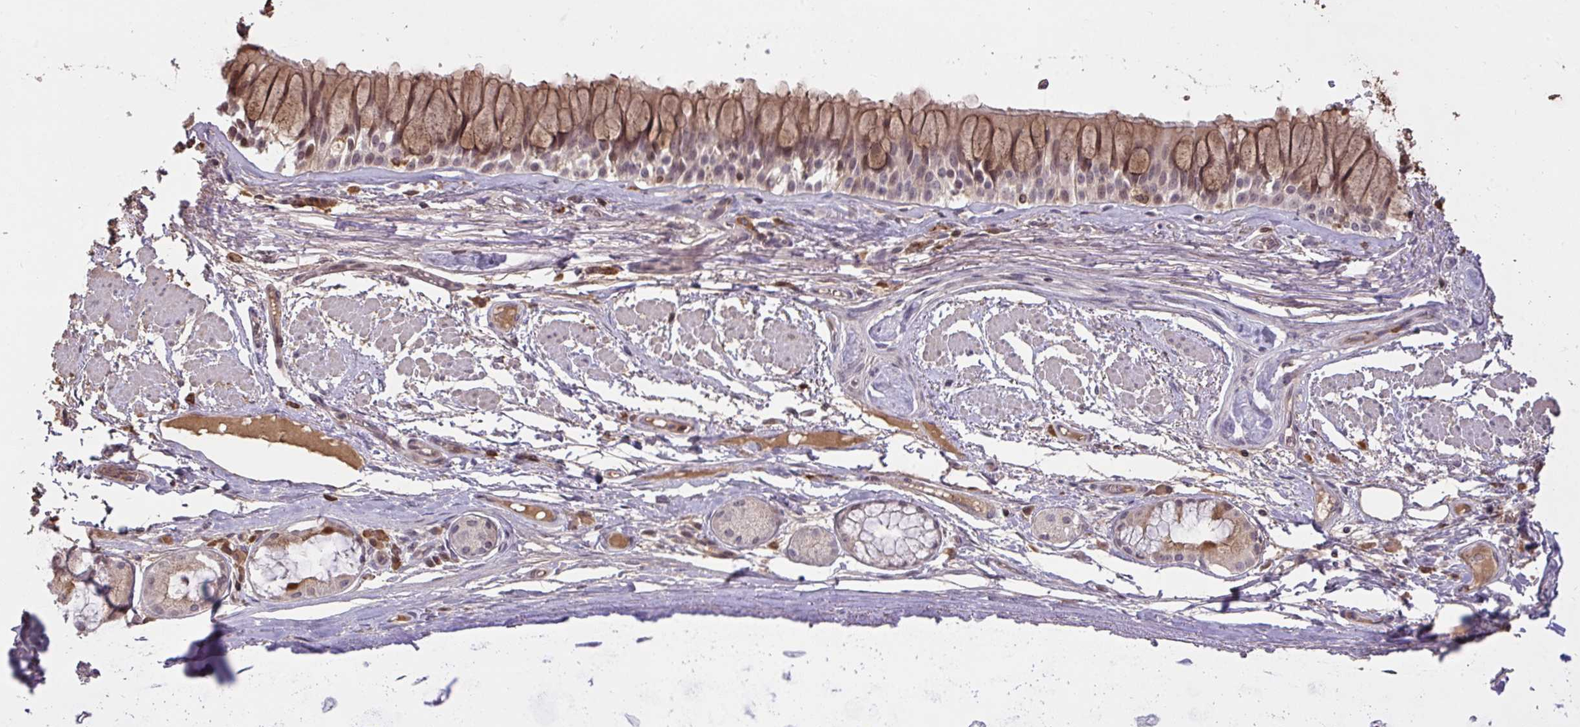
{"staining": {"intensity": "negative", "quantity": "none", "location": "none"}, "tissue": "adipose tissue", "cell_type": "Adipocytes", "image_type": "normal", "snomed": [{"axis": "morphology", "description": "Normal tissue, NOS"}, {"axis": "topography", "description": "Cartilage tissue"}, {"axis": "topography", "description": "Bronchus"}], "caption": "Adipocytes show no significant protein expression in unremarkable adipose tissue. (Brightfield microscopy of DAB immunohistochemistry (IHC) at high magnification).", "gene": "FCER1A", "patient": {"sex": "male", "age": 64}}